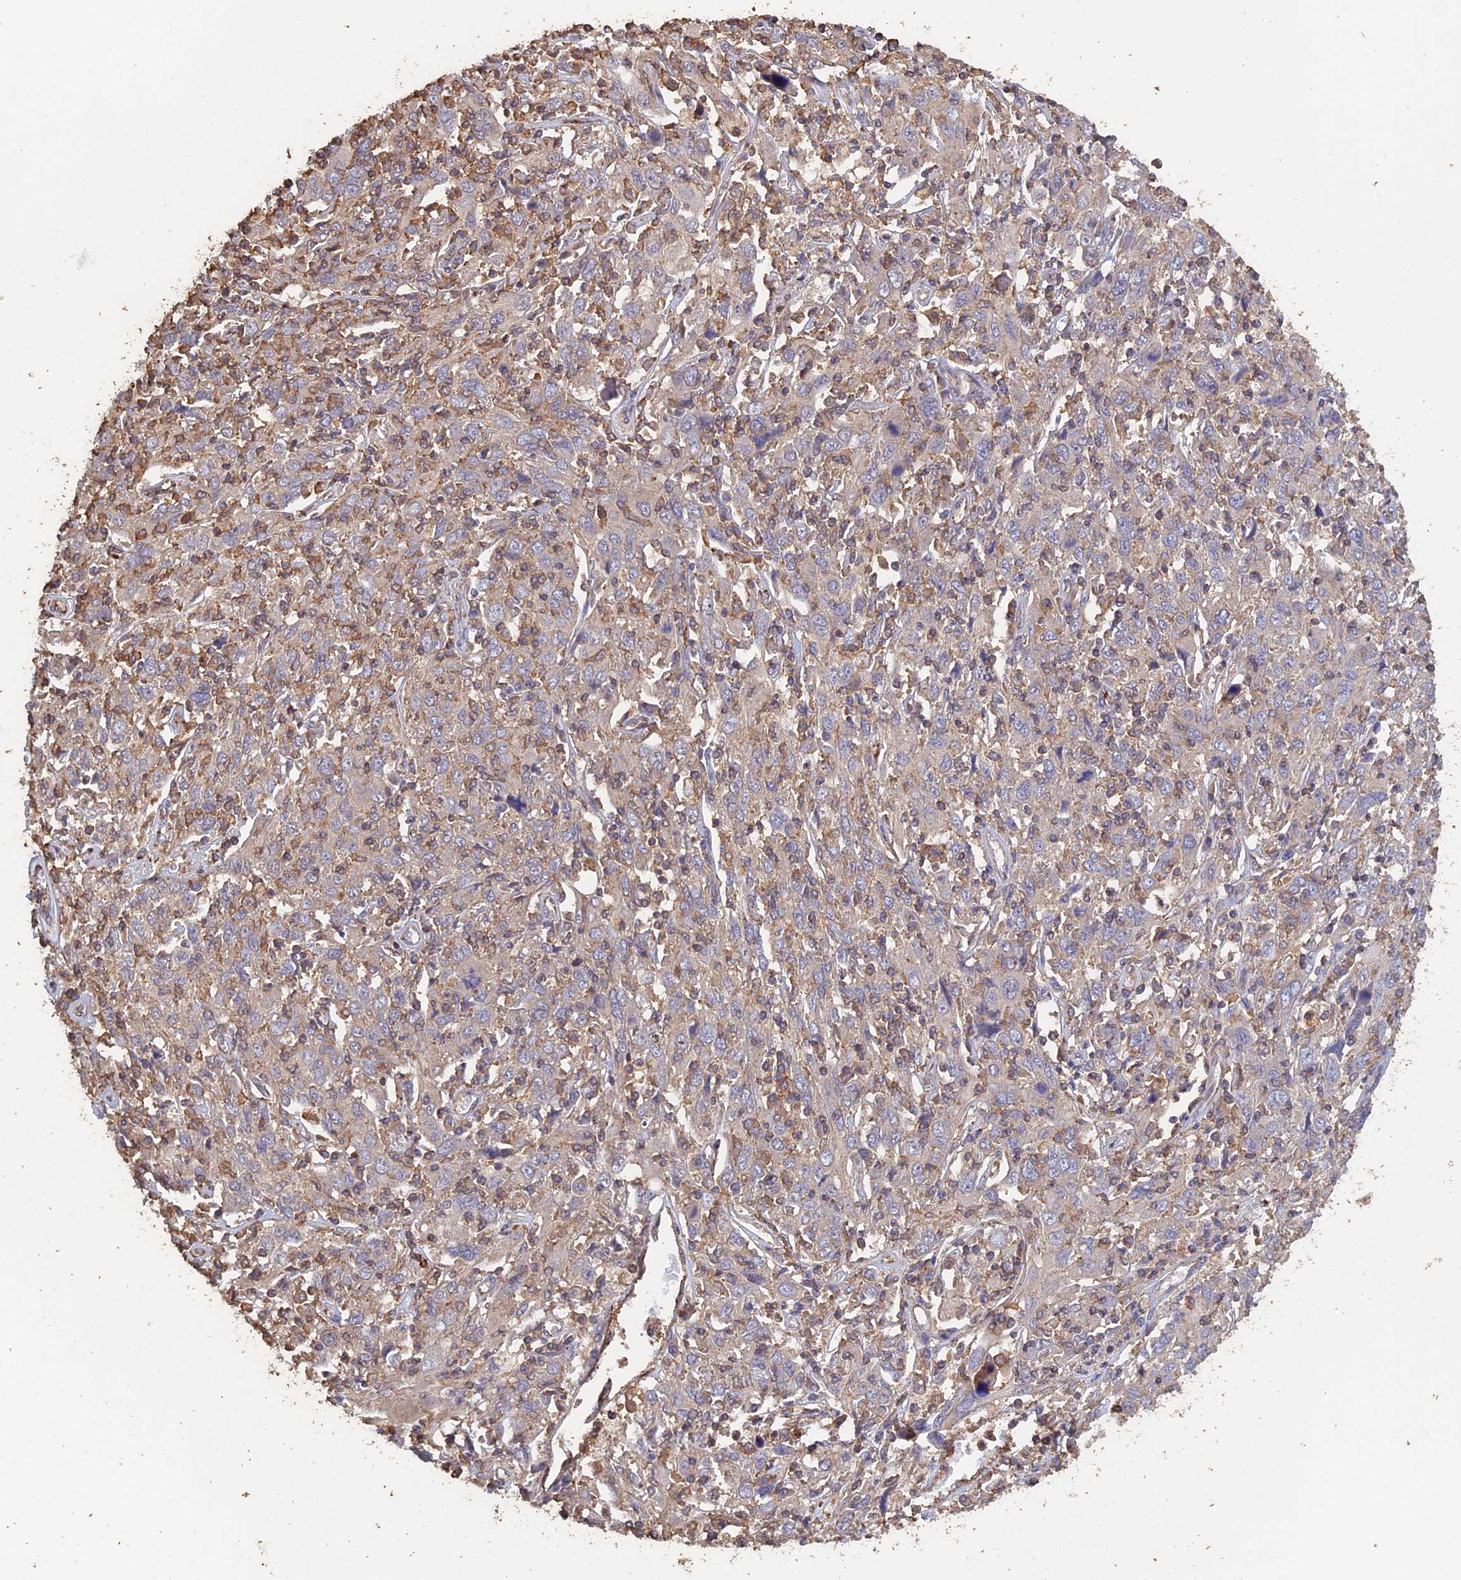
{"staining": {"intensity": "negative", "quantity": "none", "location": "none"}, "tissue": "cervical cancer", "cell_type": "Tumor cells", "image_type": "cancer", "snomed": [{"axis": "morphology", "description": "Squamous cell carcinoma, NOS"}, {"axis": "topography", "description": "Cervix"}], "caption": "Immunohistochemistry (IHC) of cervical cancer (squamous cell carcinoma) exhibits no positivity in tumor cells.", "gene": "PIGQ", "patient": {"sex": "female", "age": 46}}